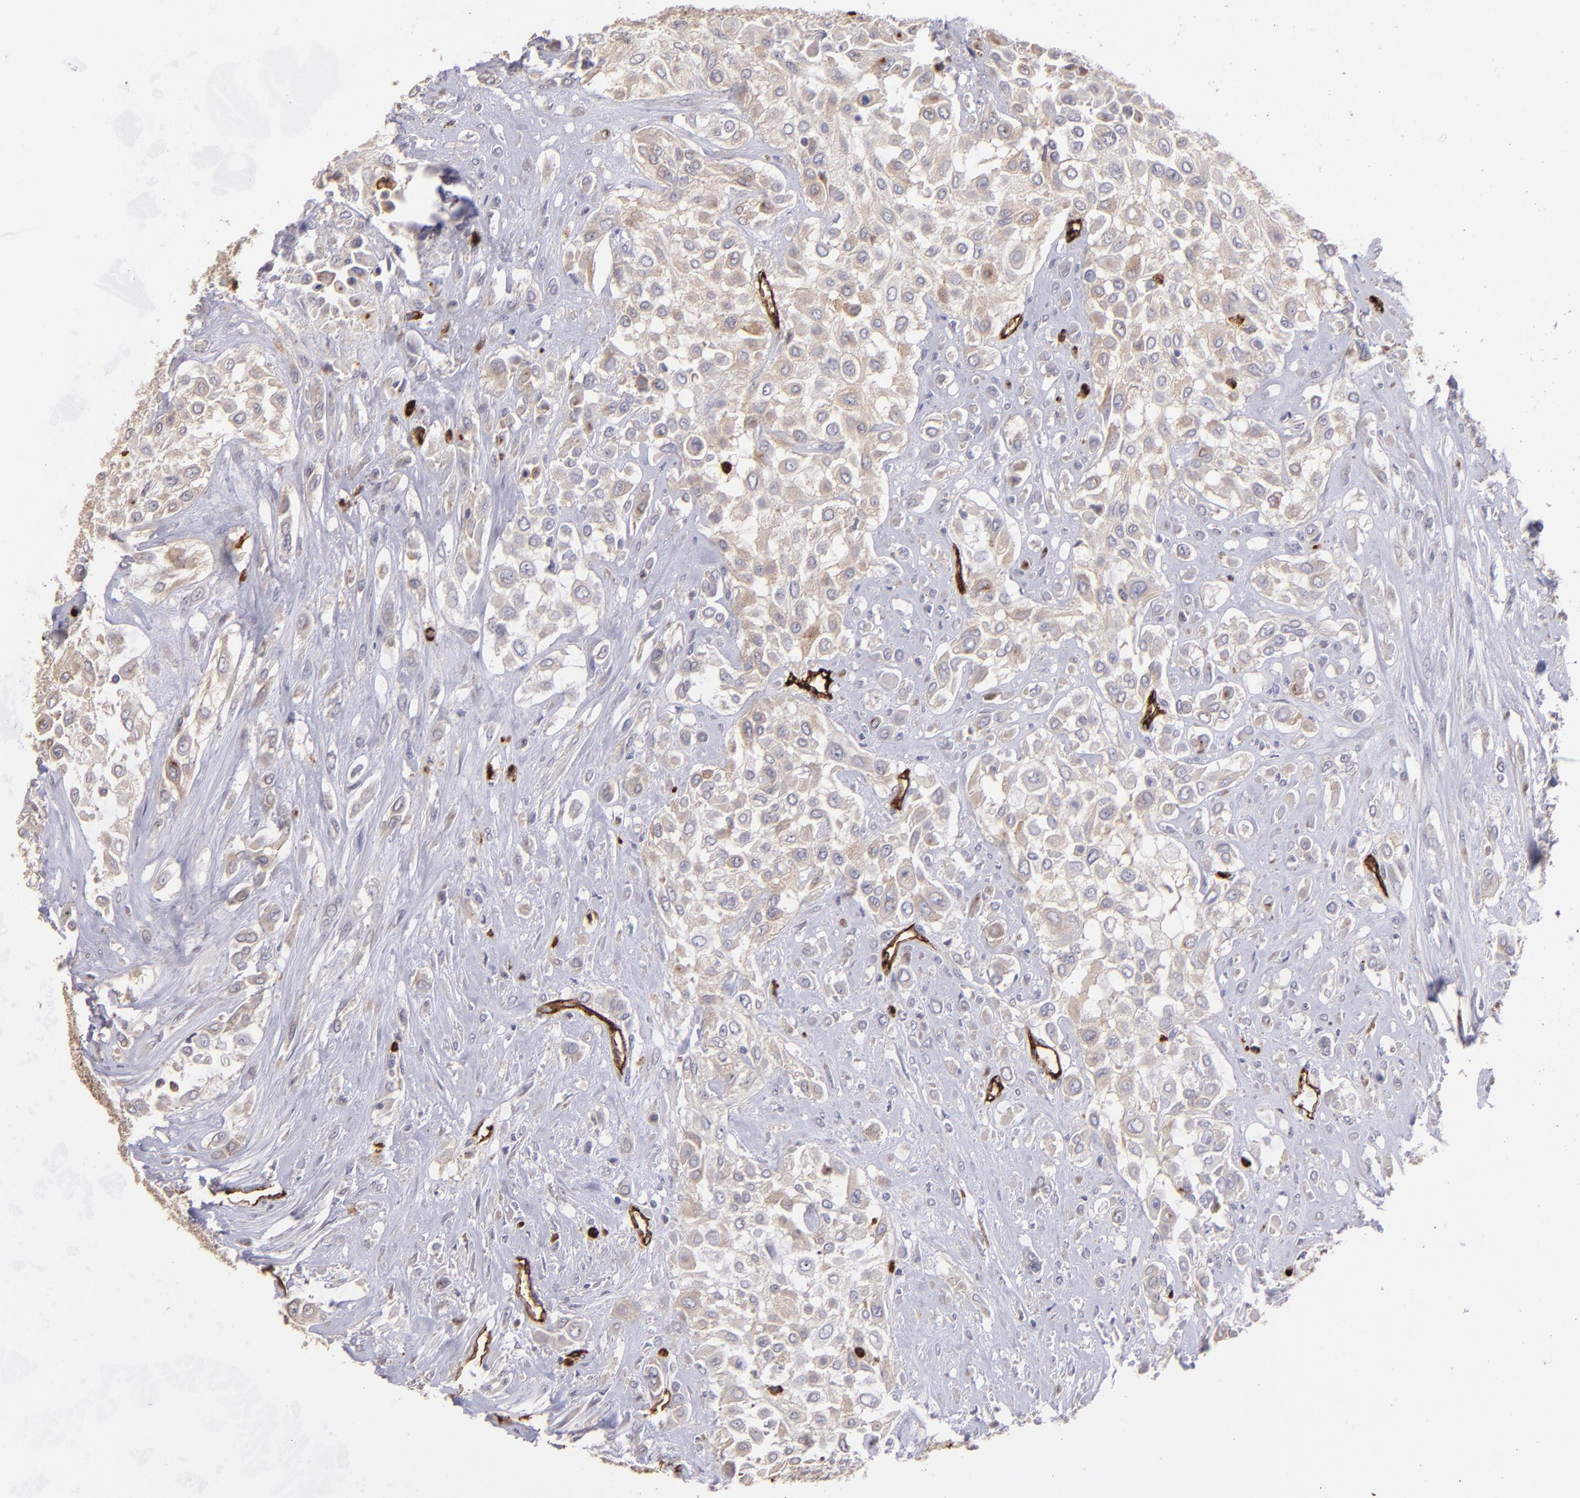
{"staining": {"intensity": "negative", "quantity": "none", "location": "none"}, "tissue": "urothelial cancer", "cell_type": "Tumor cells", "image_type": "cancer", "snomed": [{"axis": "morphology", "description": "Urothelial carcinoma, High grade"}, {"axis": "topography", "description": "Urinary bladder"}], "caption": "Histopathology image shows no significant protein positivity in tumor cells of urothelial carcinoma (high-grade).", "gene": "DYSF", "patient": {"sex": "male", "age": 57}}